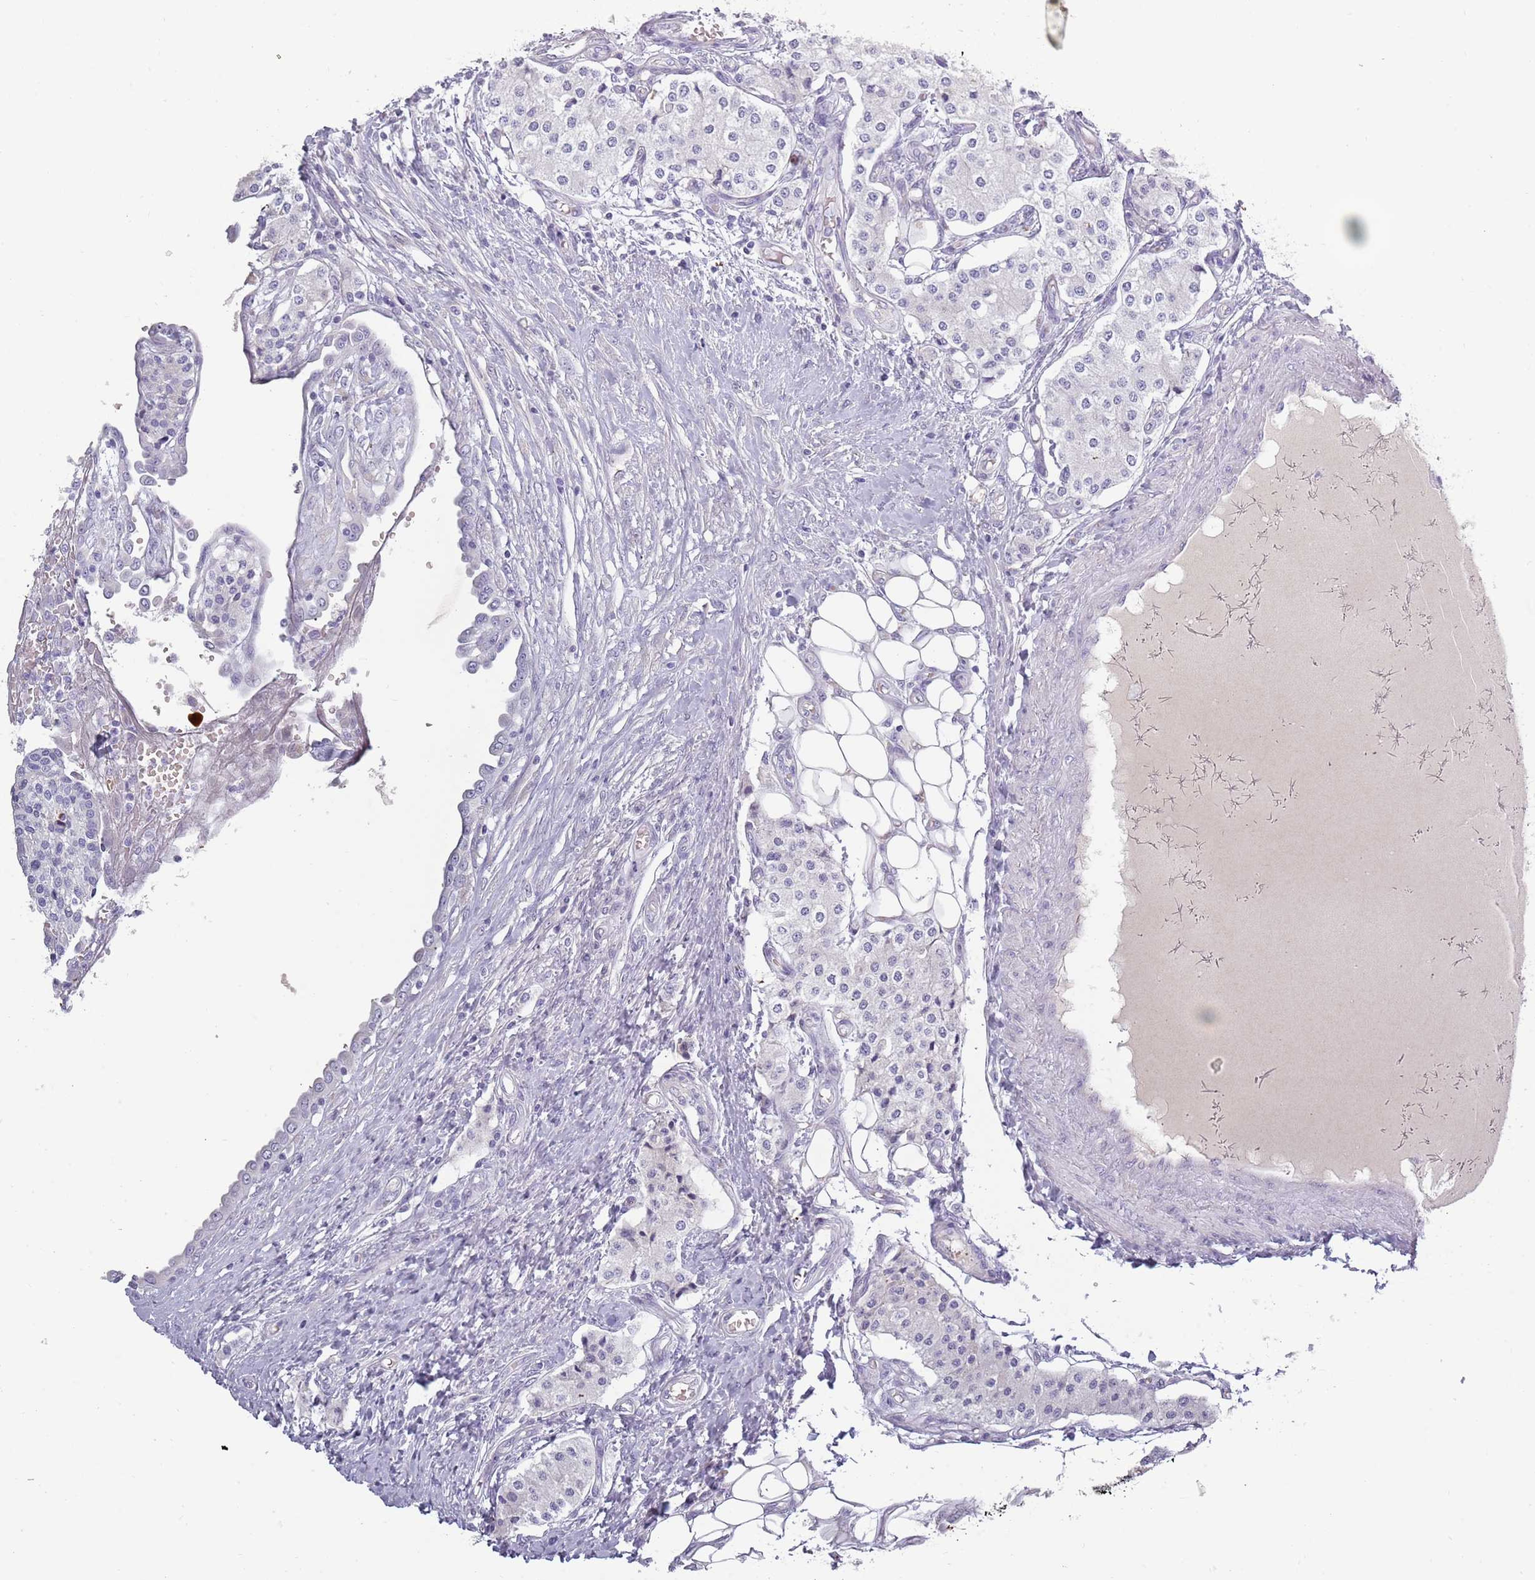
{"staining": {"intensity": "negative", "quantity": "none", "location": "none"}, "tissue": "carcinoid", "cell_type": "Tumor cells", "image_type": "cancer", "snomed": [{"axis": "morphology", "description": "Carcinoid, malignant, NOS"}, {"axis": "topography", "description": "Colon"}], "caption": "Histopathology image shows no protein positivity in tumor cells of malignant carcinoid tissue.", "gene": "TNFRSF6B", "patient": {"sex": "female", "age": 52}}